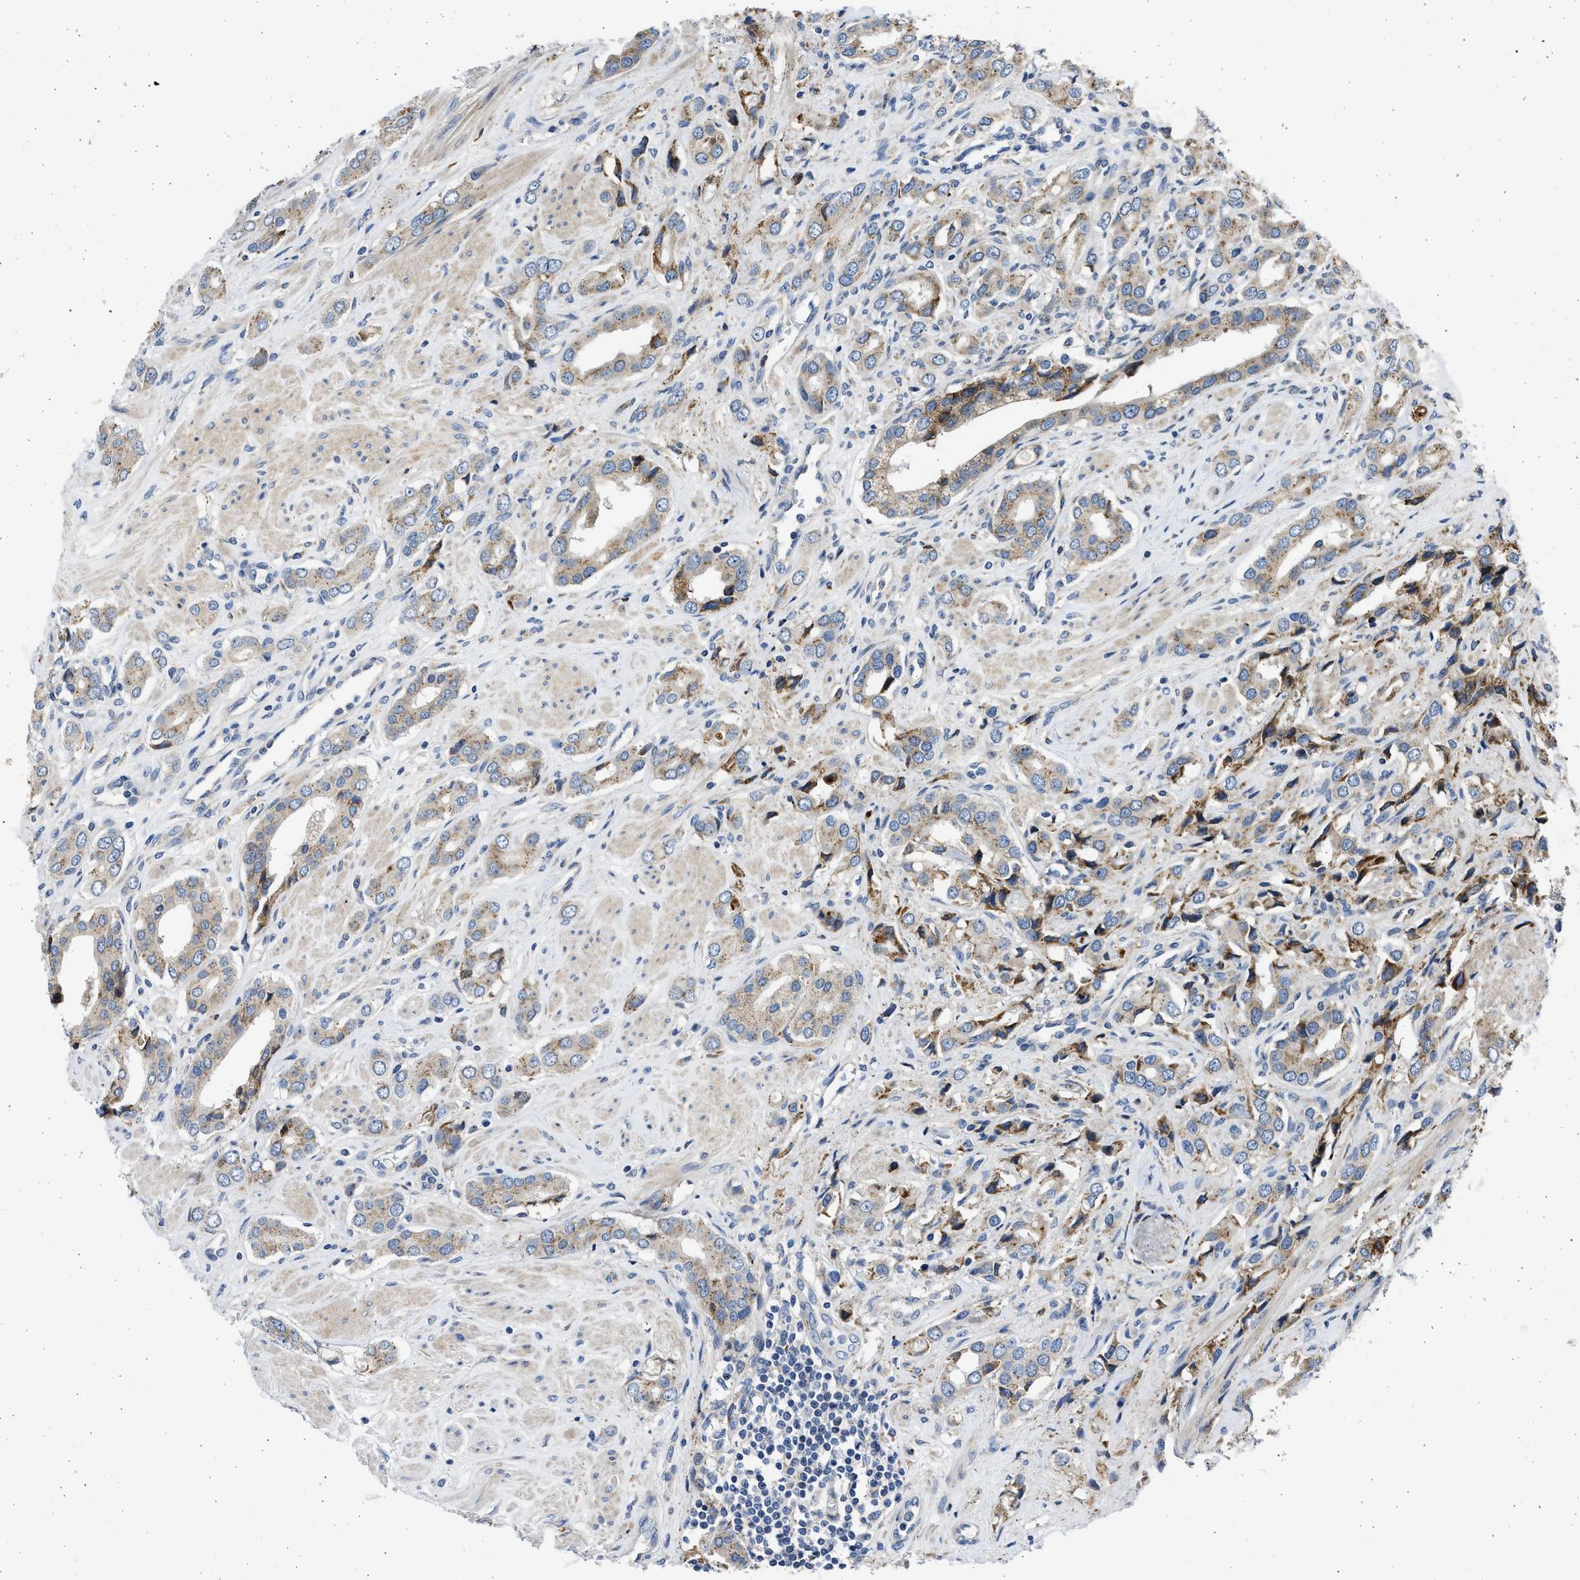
{"staining": {"intensity": "moderate", "quantity": "<25%", "location": "cytoplasmic/membranous"}, "tissue": "prostate cancer", "cell_type": "Tumor cells", "image_type": "cancer", "snomed": [{"axis": "morphology", "description": "Adenocarcinoma, High grade"}, {"axis": "topography", "description": "Prostate"}], "caption": "Immunohistochemical staining of human prostate cancer shows low levels of moderate cytoplasmic/membranous protein staining in about <25% of tumor cells. (DAB IHC, brown staining for protein, blue staining for nuclei).", "gene": "PLD2", "patient": {"sex": "male", "age": 52}}